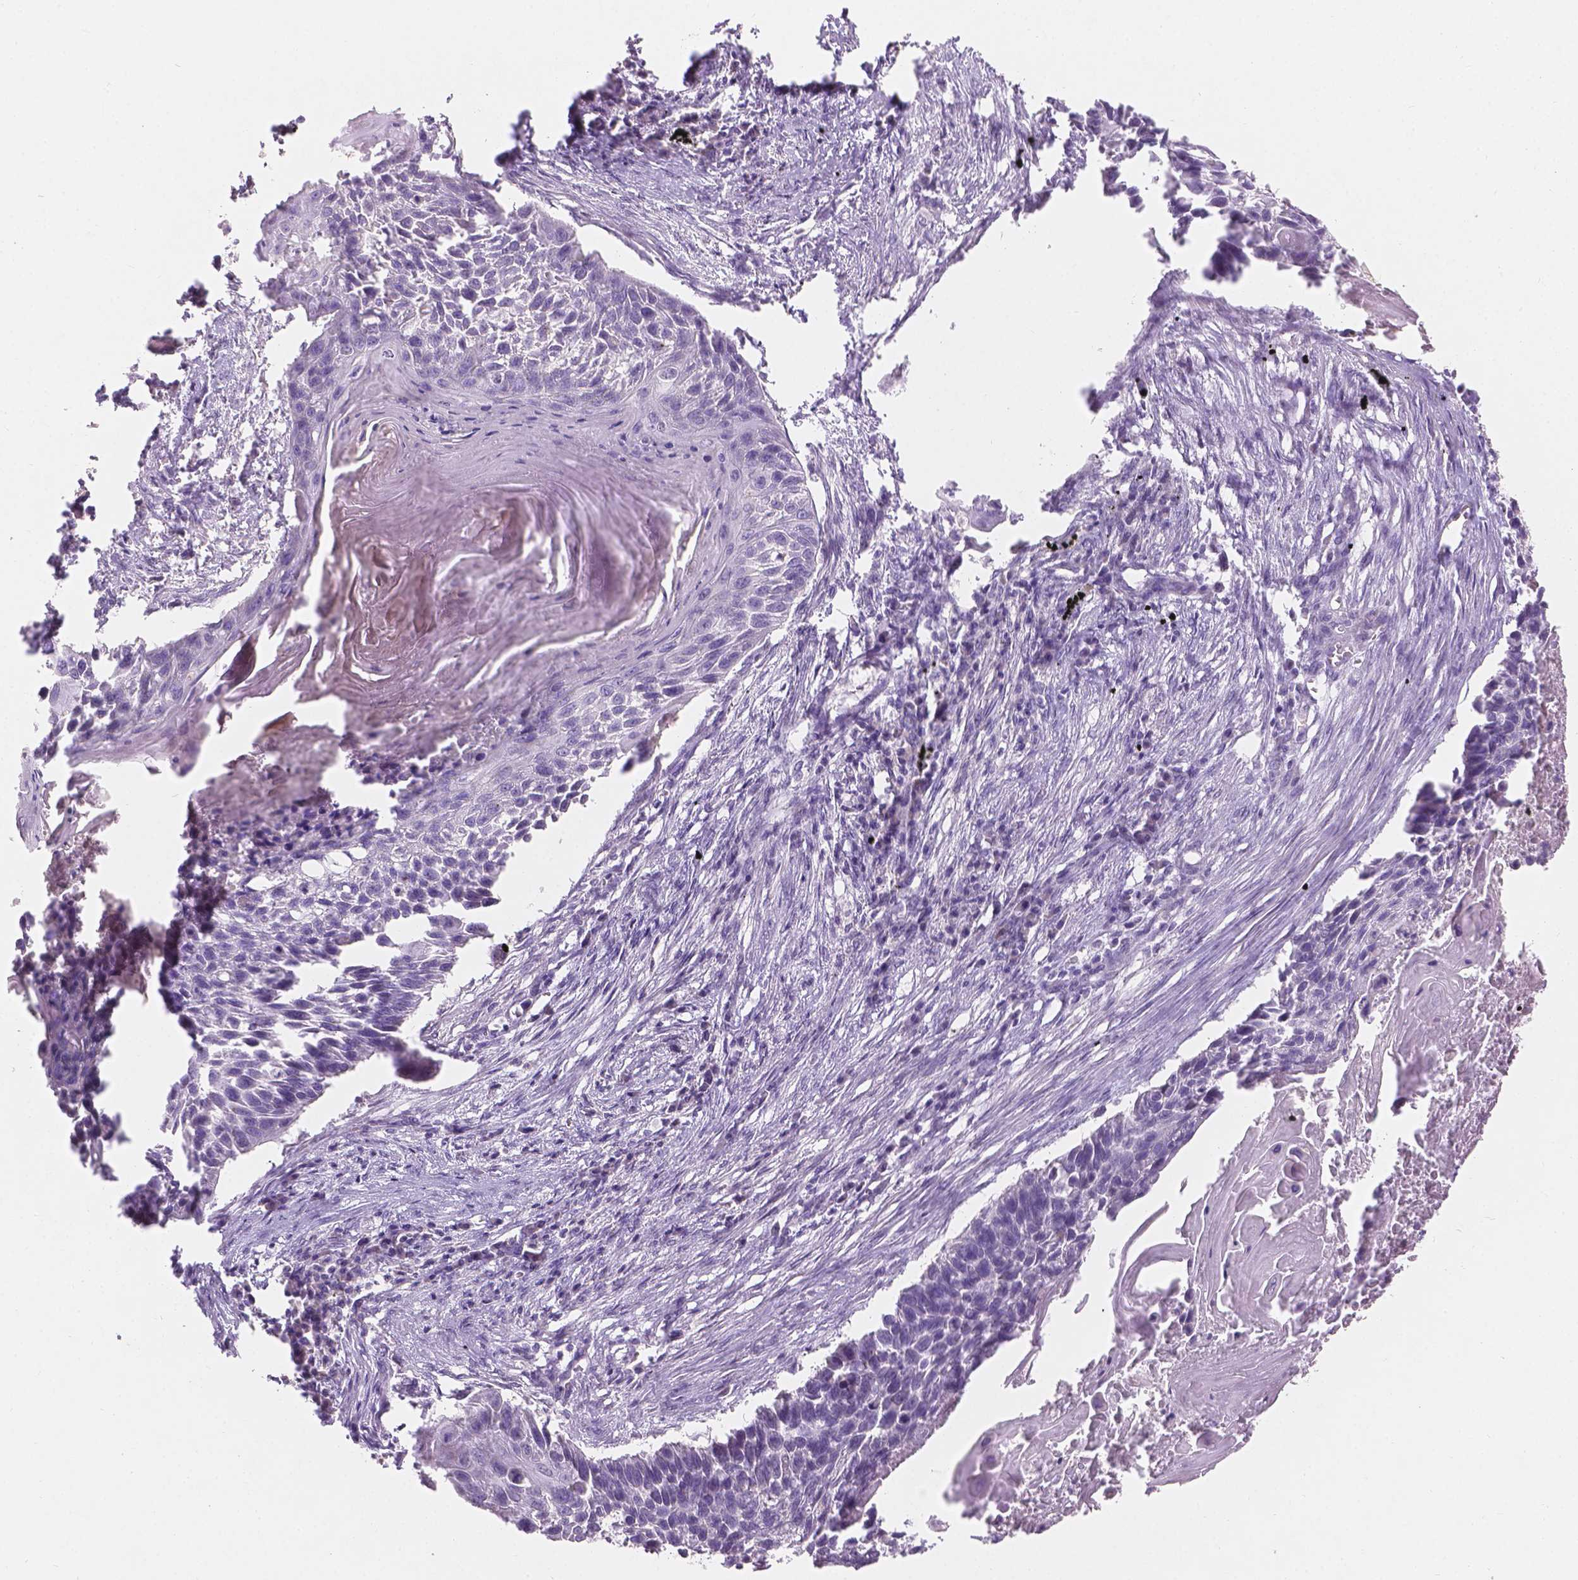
{"staining": {"intensity": "negative", "quantity": "none", "location": "none"}, "tissue": "lung cancer", "cell_type": "Tumor cells", "image_type": "cancer", "snomed": [{"axis": "morphology", "description": "Squamous cell carcinoma, NOS"}, {"axis": "topography", "description": "Lung"}], "caption": "The IHC histopathology image has no significant expression in tumor cells of lung cancer (squamous cell carcinoma) tissue.", "gene": "DCAF4L1", "patient": {"sex": "male", "age": 78}}